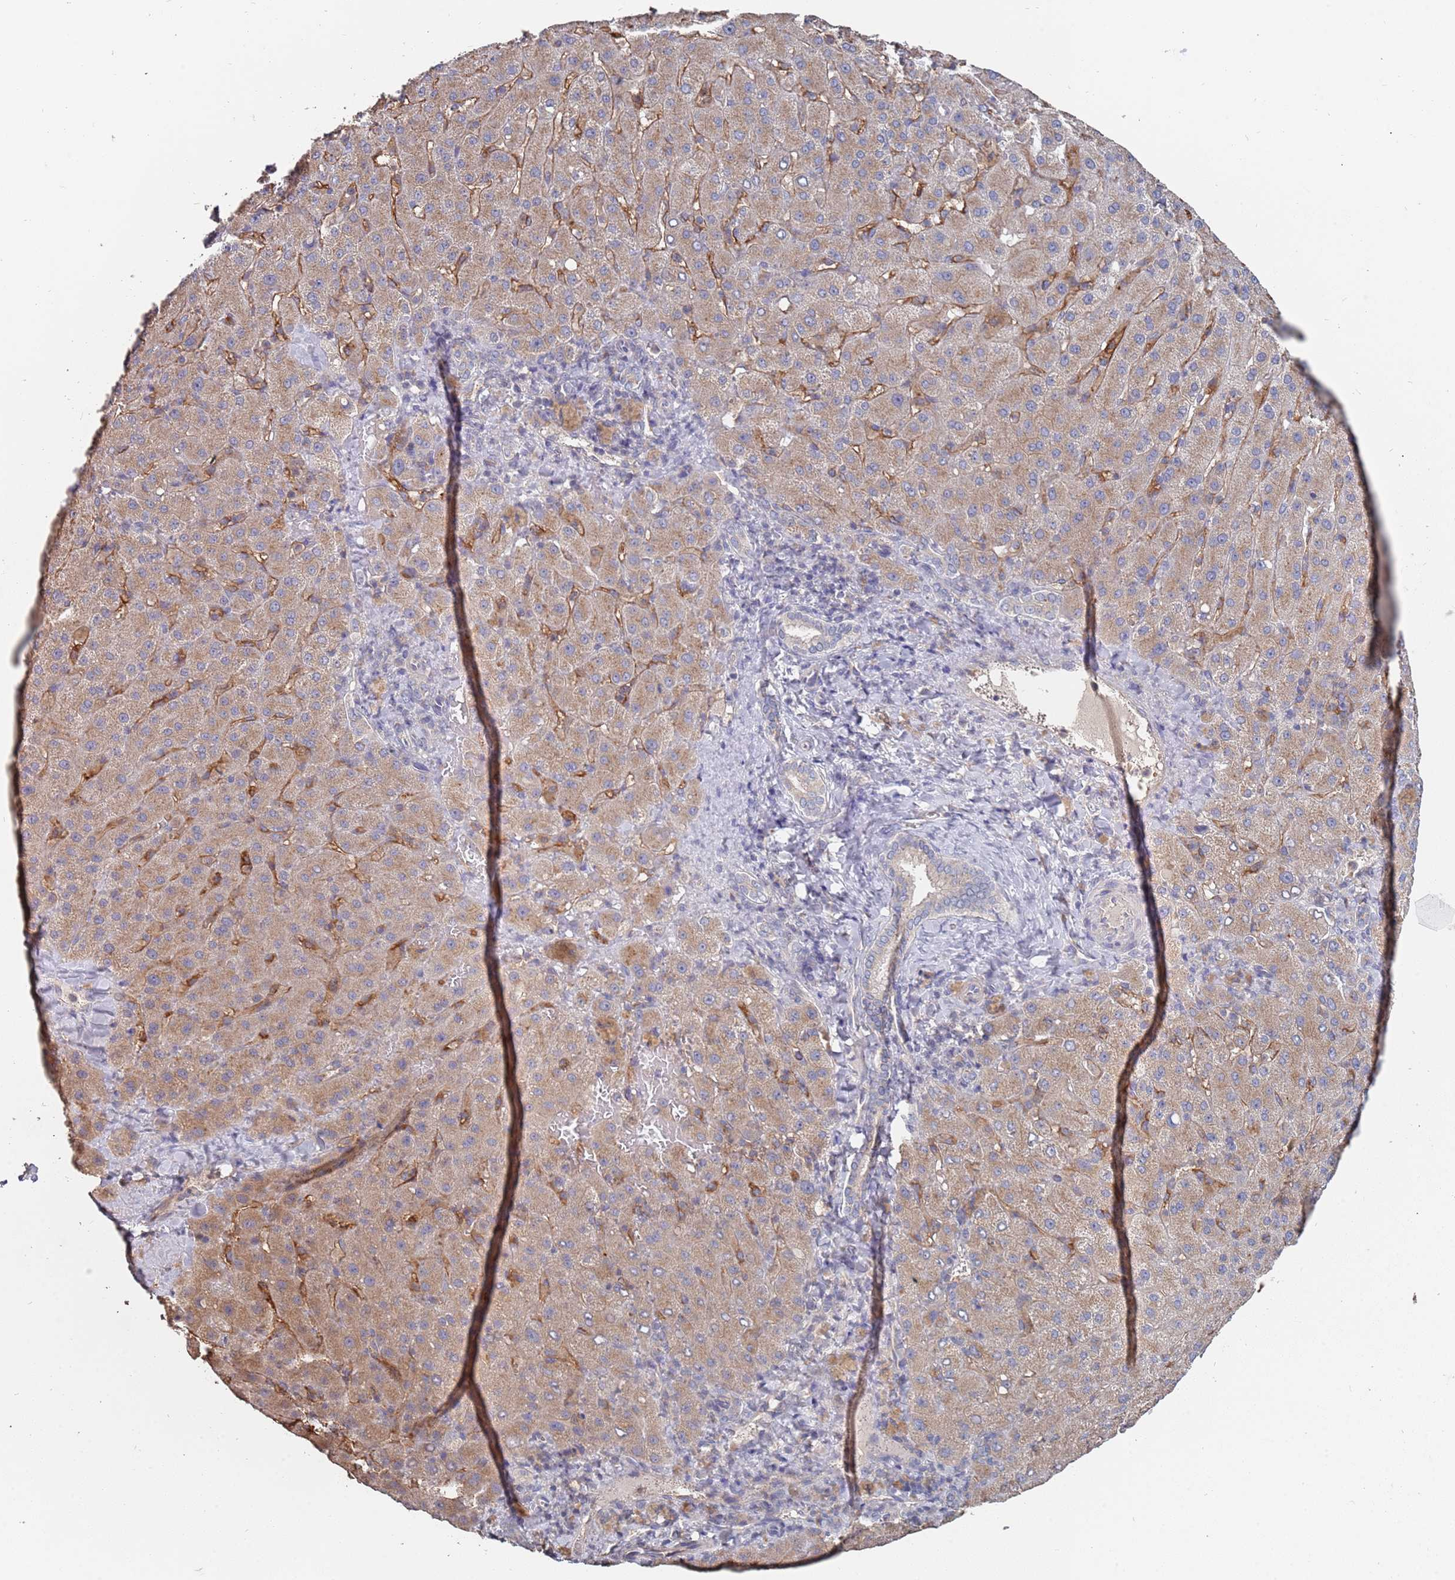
{"staining": {"intensity": "weak", "quantity": ">75%", "location": "cytoplasmic/membranous"}, "tissue": "liver cancer", "cell_type": "Tumor cells", "image_type": "cancer", "snomed": [{"axis": "morphology", "description": "Carcinoma, Hepatocellular, NOS"}, {"axis": "topography", "description": "Liver"}], "caption": "Immunohistochemistry (IHC) staining of hepatocellular carcinoma (liver), which displays low levels of weak cytoplasmic/membranous positivity in about >75% of tumor cells indicating weak cytoplasmic/membranous protein expression. The staining was performed using DAB (brown) for protein detection and nuclei were counterstained in hematoxylin (blue).", "gene": "TCEANC2", "patient": {"sex": "female", "age": 58}}